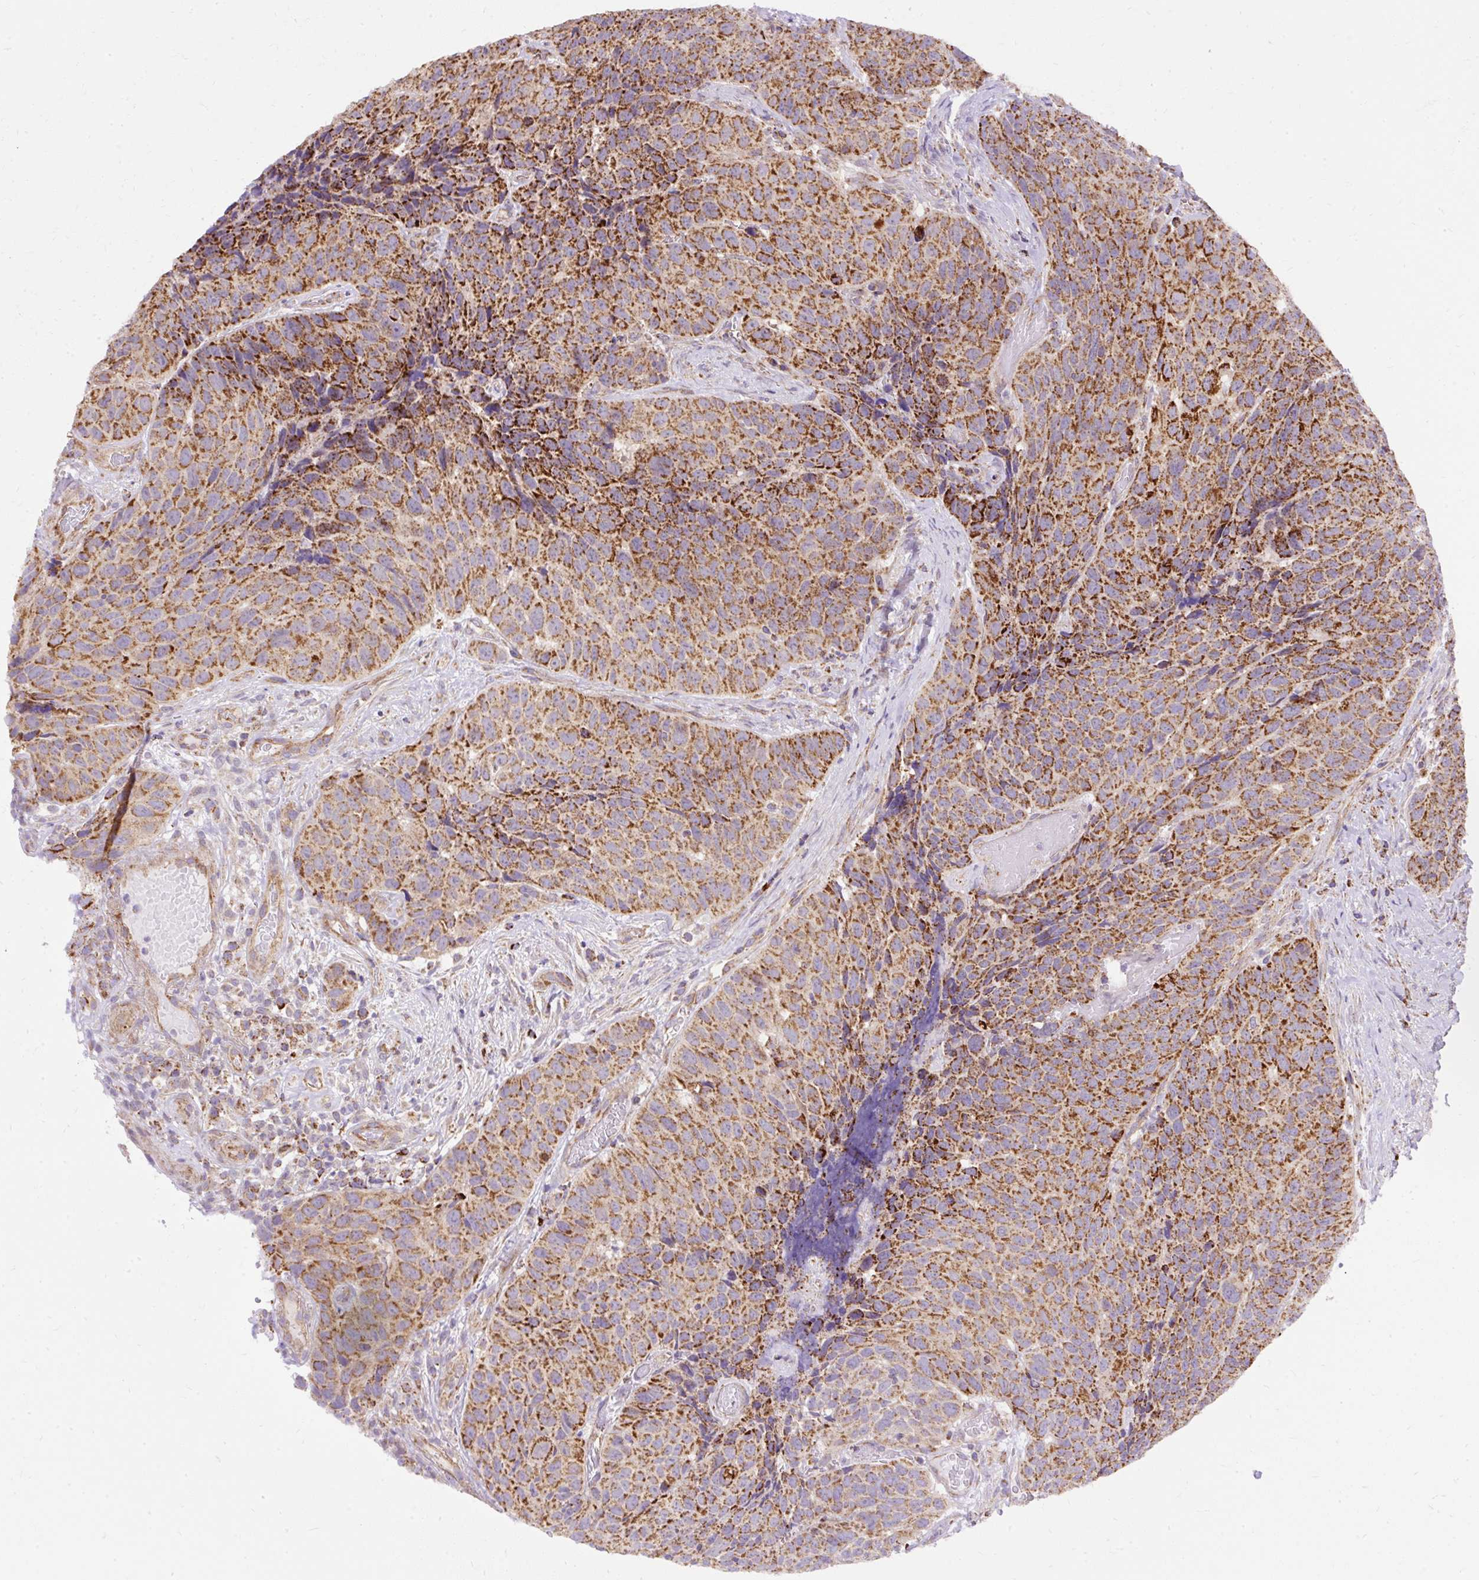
{"staining": {"intensity": "strong", "quantity": ">75%", "location": "cytoplasmic/membranous"}, "tissue": "head and neck cancer", "cell_type": "Tumor cells", "image_type": "cancer", "snomed": [{"axis": "morphology", "description": "Squamous cell carcinoma, NOS"}, {"axis": "topography", "description": "Head-Neck"}], "caption": "Strong cytoplasmic/membranous protein positivity is identified in approximately >75% of tumor cells in head and neck squamous cell carcinoma.", "gene": "CEP290", "patient": {"sex": "male", "age": 66}}